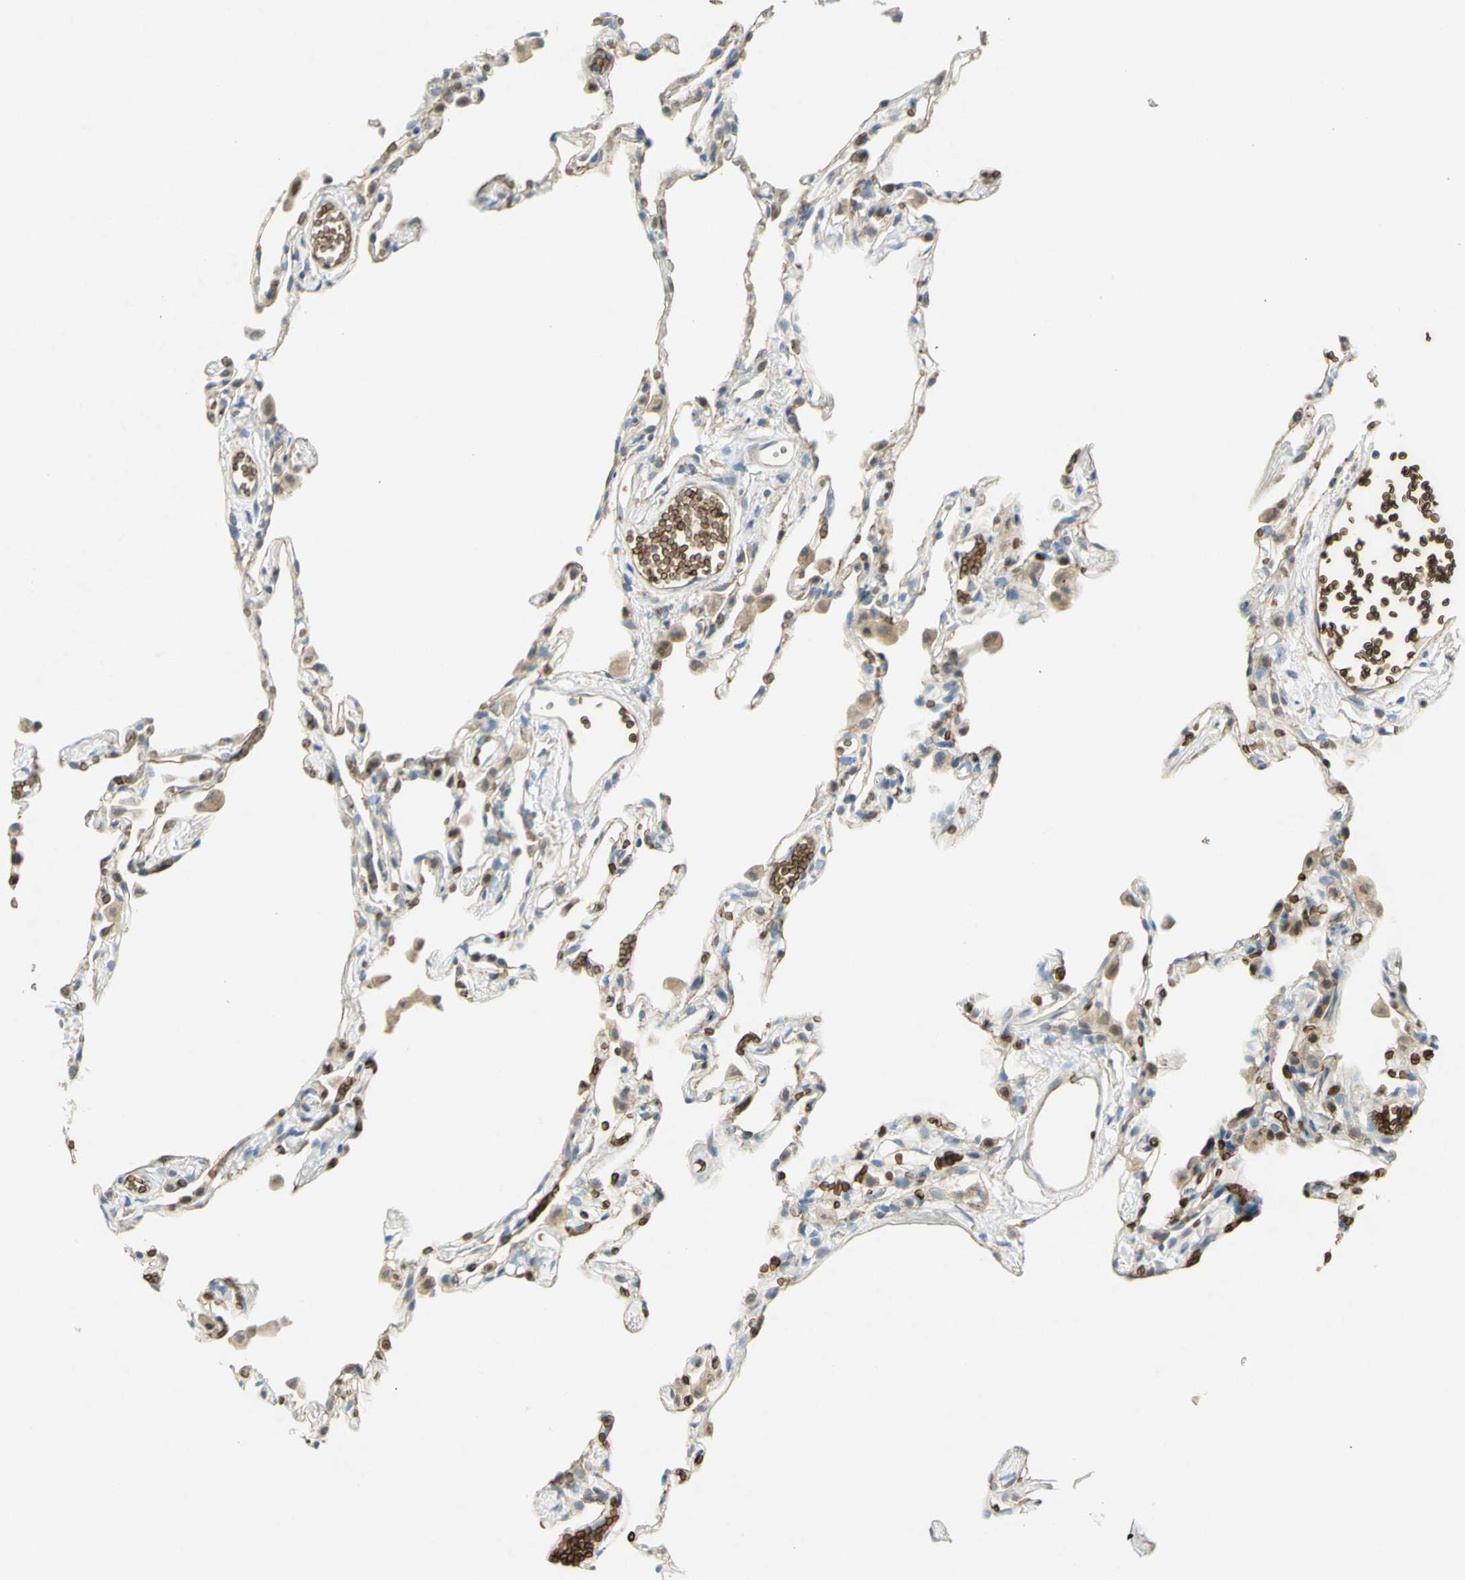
{"staining": {"intensity": "negative", "quantity": "none", "location": "none"}, "tissue": "lung", "cell_type": "Alveolar cells", "image_type": "normal", "snomed": [{"axis": "morphology", "description": "Normal tissue, NOS"}, {"axis": "topography", "description": "Lung"}], "caption": "A high-resolution photomicrograph shows immunohistochemistry (IHC) staining of normal lung, which reveals no significant expression in alveolar cells. (Brightfield microscopy of DAB IHC at high magnification).", "gene": "ANK1", "patient": {"sex": "female", "age": 49}}